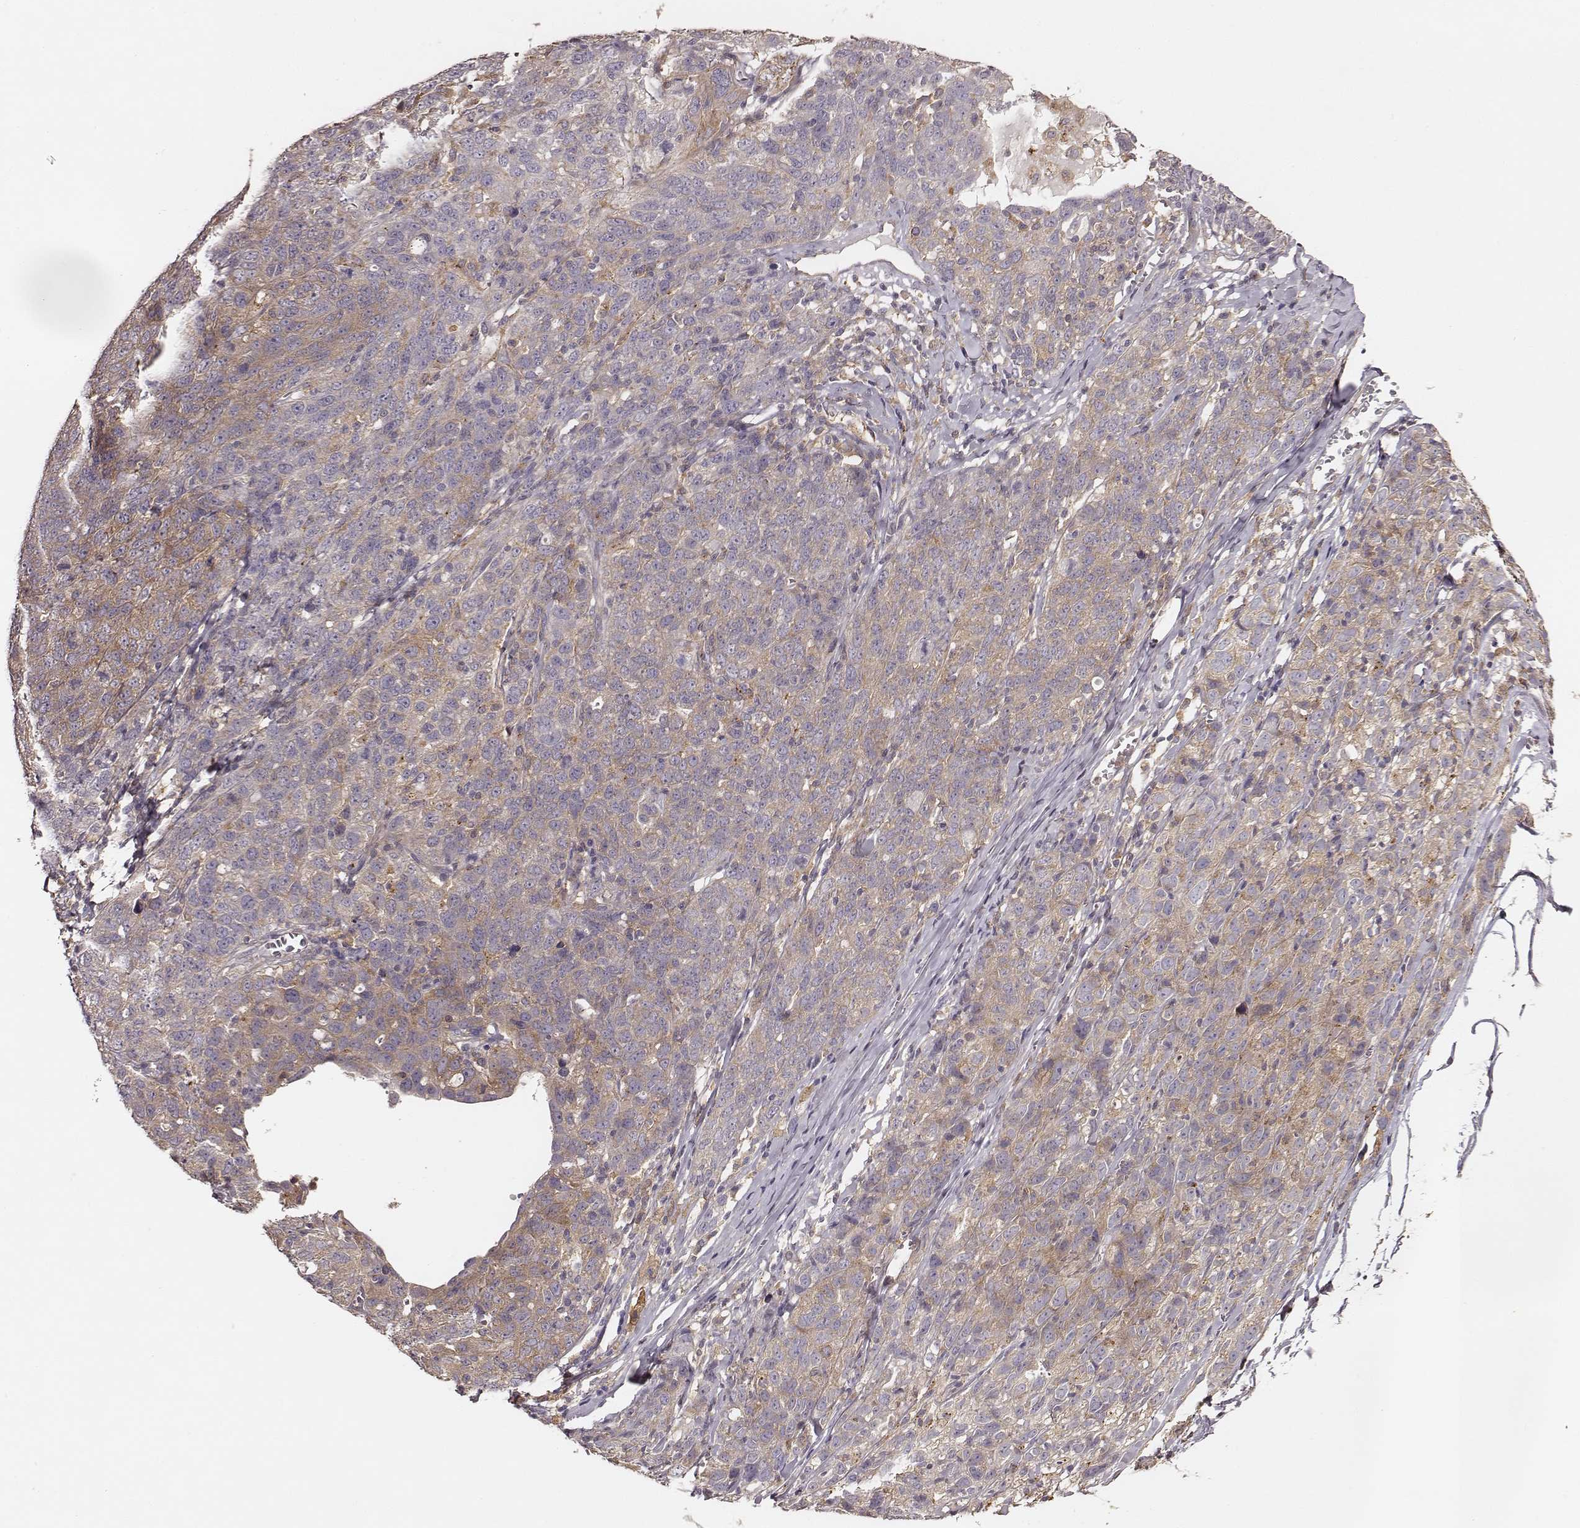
{"staining": {"intensity": "weak", "quantity": "25%-75%", "location": "cytoplasmic/membranous"}, "tissue": "ovarian cancer", "cell_type": "Tumor cells", "image_type": "cancer", "snomed": [{"axis": "morphology", "description": "Cystadenocarcinoma, serous, NOS"}, {"axis": "topography", "description": "Ovary"}], "caption": "Immunohistochemistry (IHC) staining of serous cystadenocarcinoma (ovarian), which demonstrates low levels of weak cytoplasmic/membranous expression in about 25%-75% of tumor cells indicating weak cytoplasmic/membranous protein staining. The staining was performed using DAB (brown) for protein detection and nuclei were counterstained in hematoxylin (blue).", "gene": "VPS26A", "patient": {"sex": "female", "age": 71}}